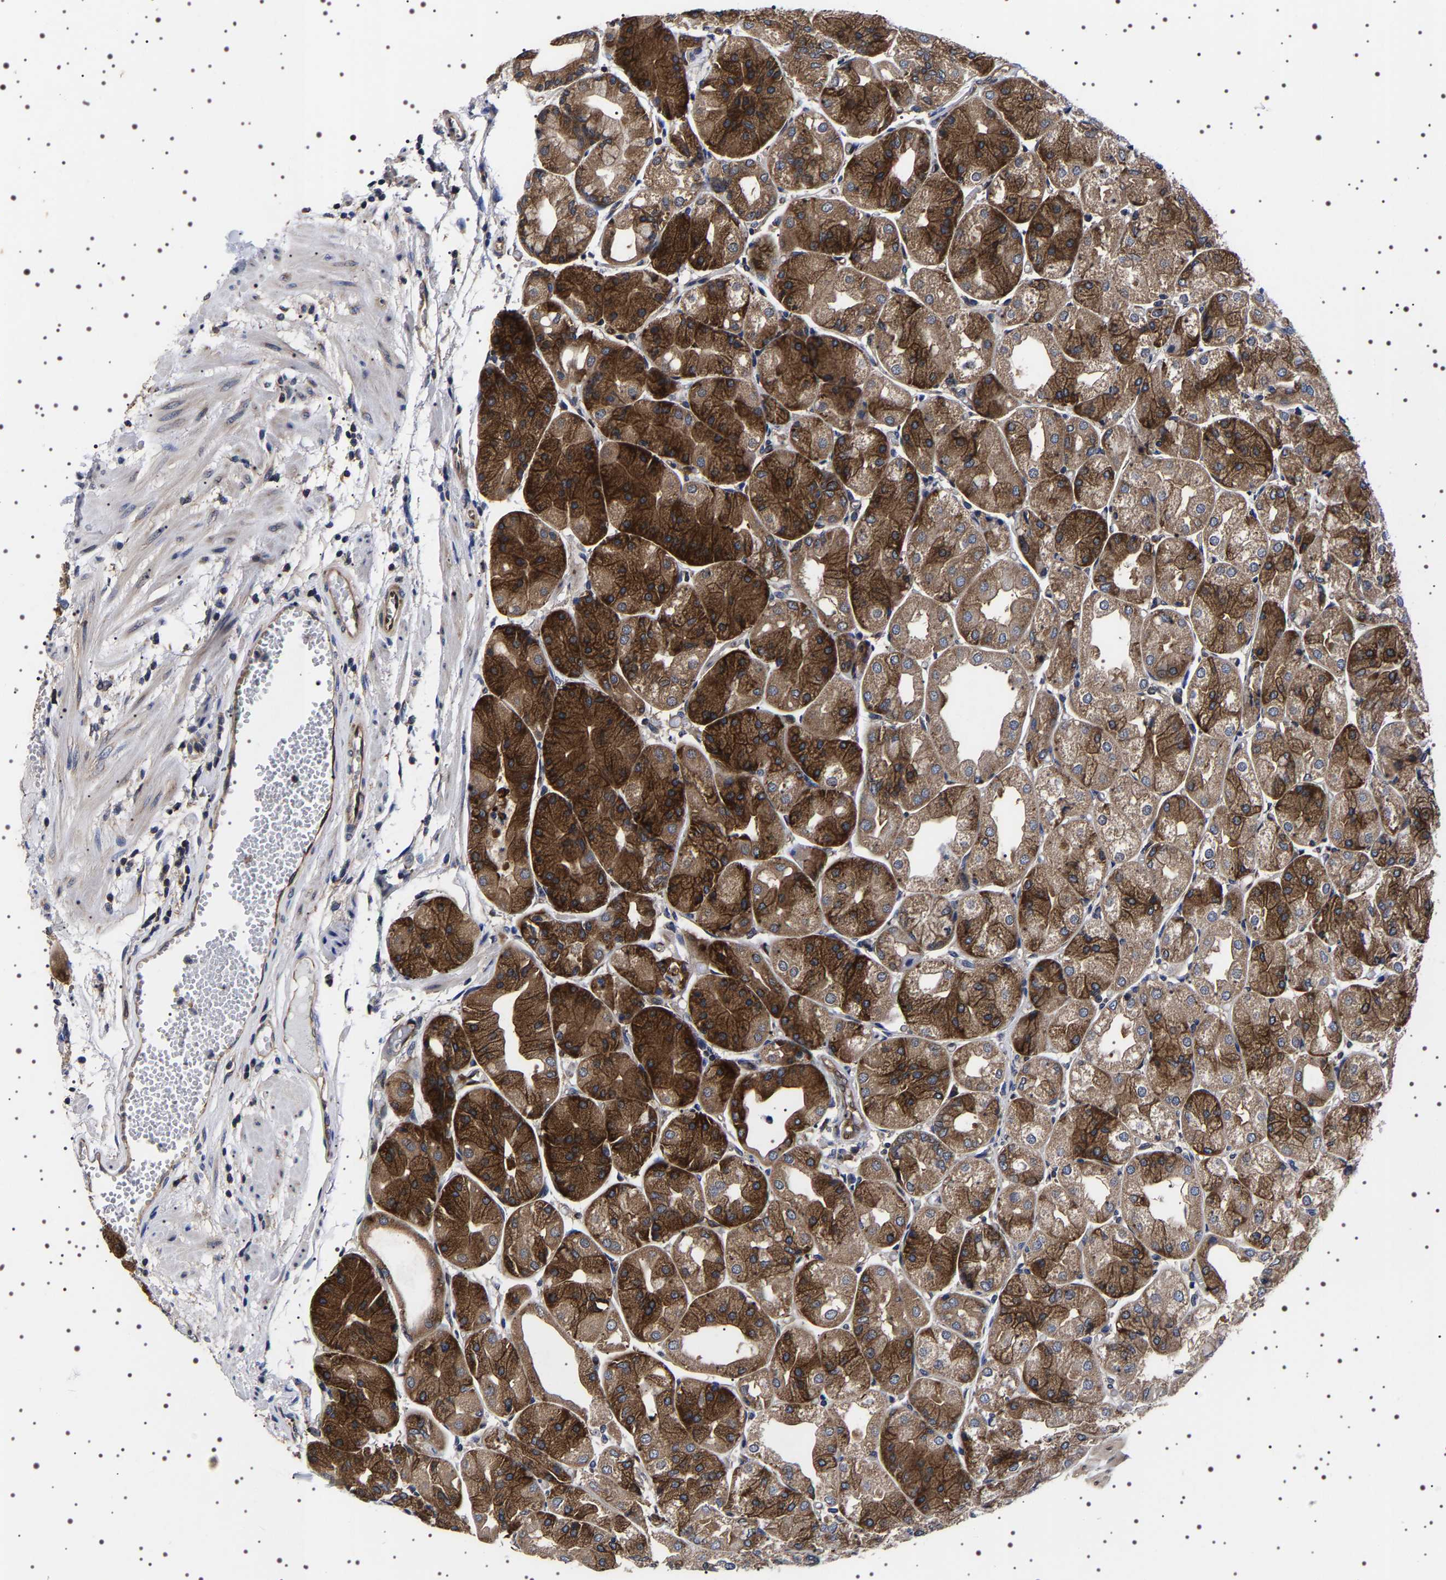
{"staining": {"intensity": "strong", "quantity": ">75%", "location": "cytoplasmic/membranous"}, "tissue": "stomach", "cell_type": "Glandular cells", "image_type": "normal", "snomed": [{"axis": "morphology", "description": "Normal tissue, NOS"}, {"axis": "topography", "description": "Stomach, upper"}], "caption": "This photomicrograph shows benign stomach stained with immunohistochemistry (IHC) to label a protein in brown. The cytoplasmic/membranous of glandular cells show strong positivity for the protein. Nuclei are counter-stained blue.", "gene": "DARS1", "patient": {"sex": "male", "age": 72}}